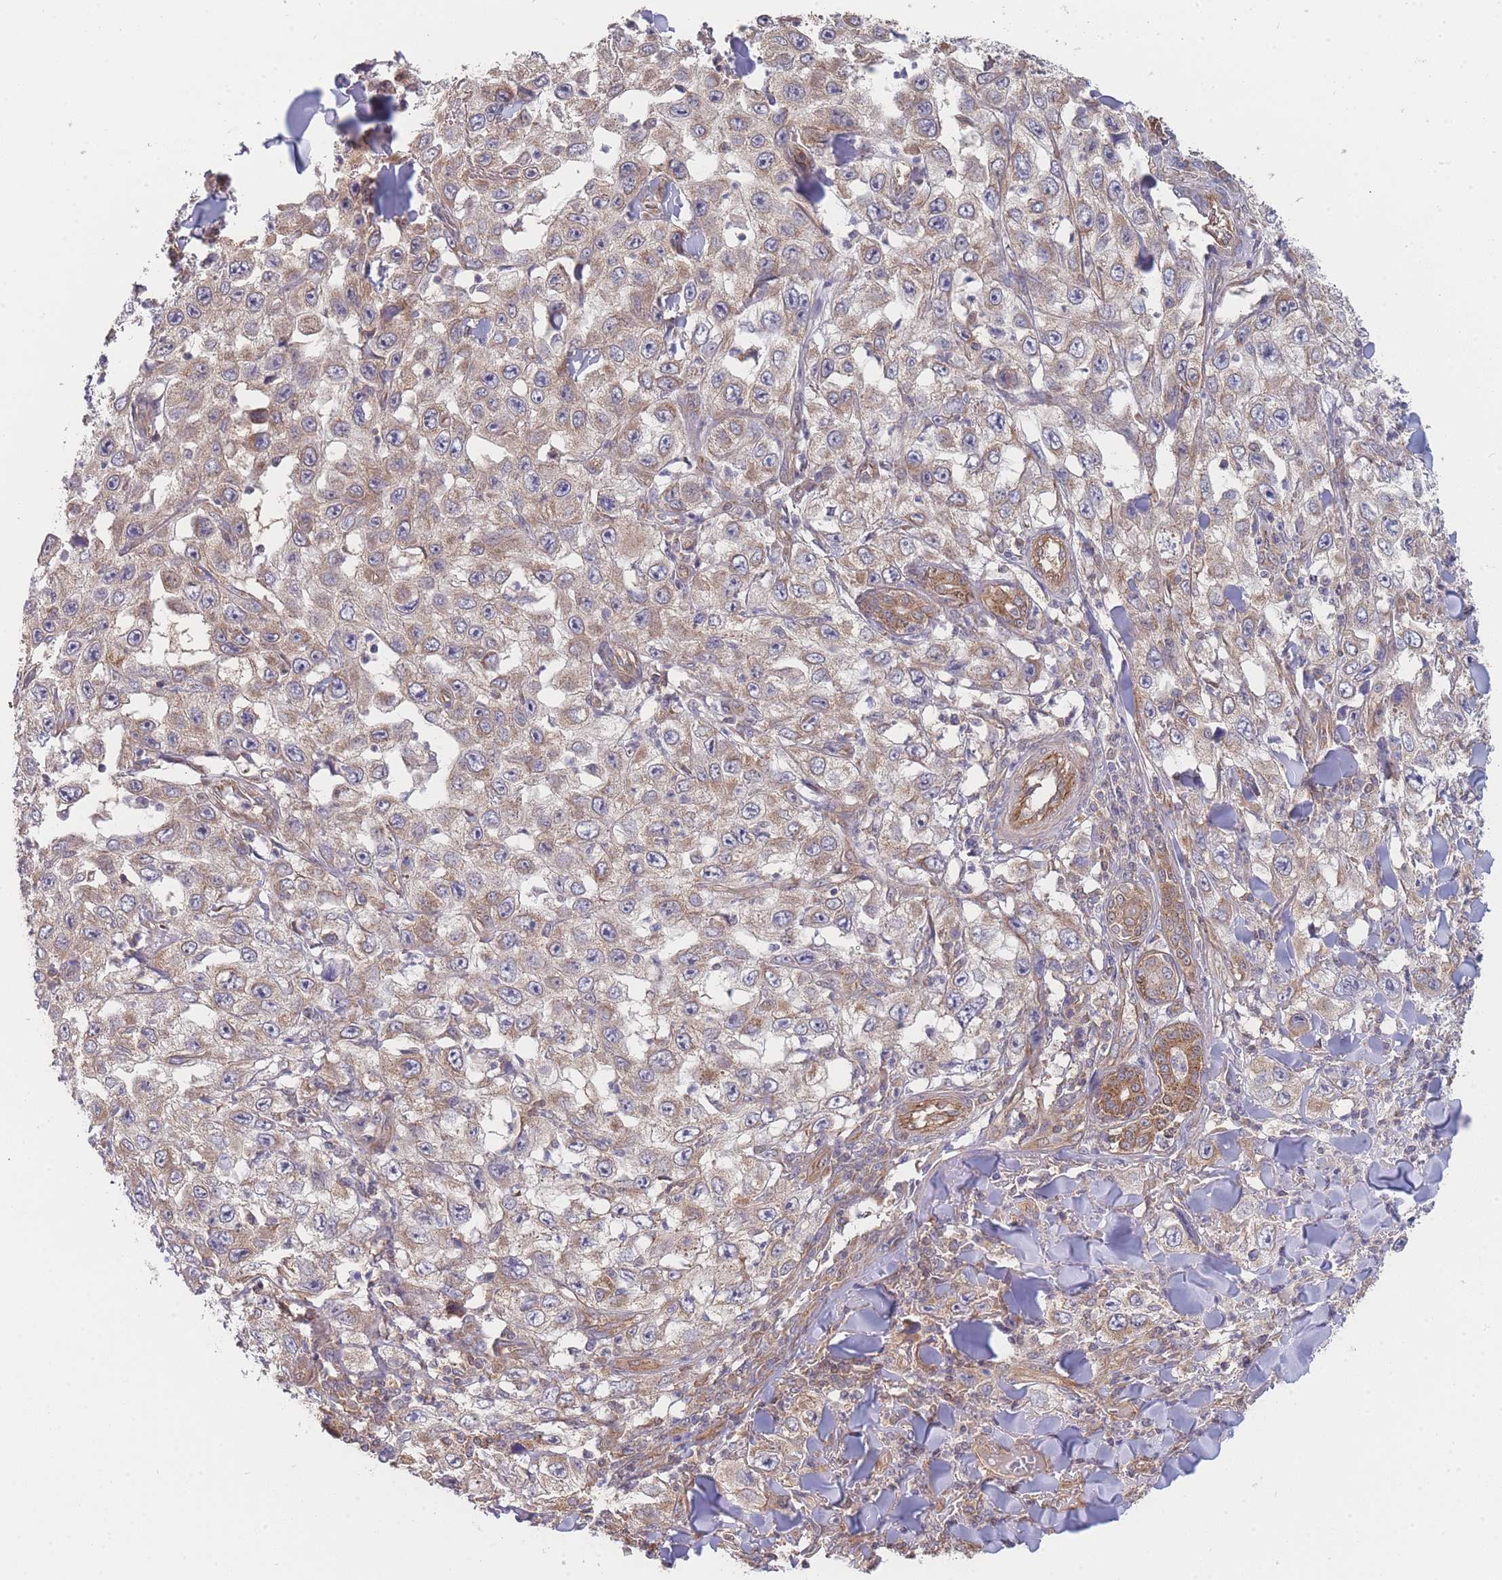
{"staining": {"intensity": "moderate", "quantity": ">75%", "location": "cytoplasmic/membranous"}, "tissue": "skin cancer", "cell_type": "Tumor cells", "image_type": "cancer", "snomed": [{"axis": "morphology", "description": "Squamous cell carcinoma, NOS"}, {"axis": "topography", "description": "Skin"}], "caption": "Moderate cytoplasmic/membranous staining is seen in approximately >75% of tumor cells in skin cancer.", "gene": "MRPS18B", "patient": {"sex": "male", "age": 82}}